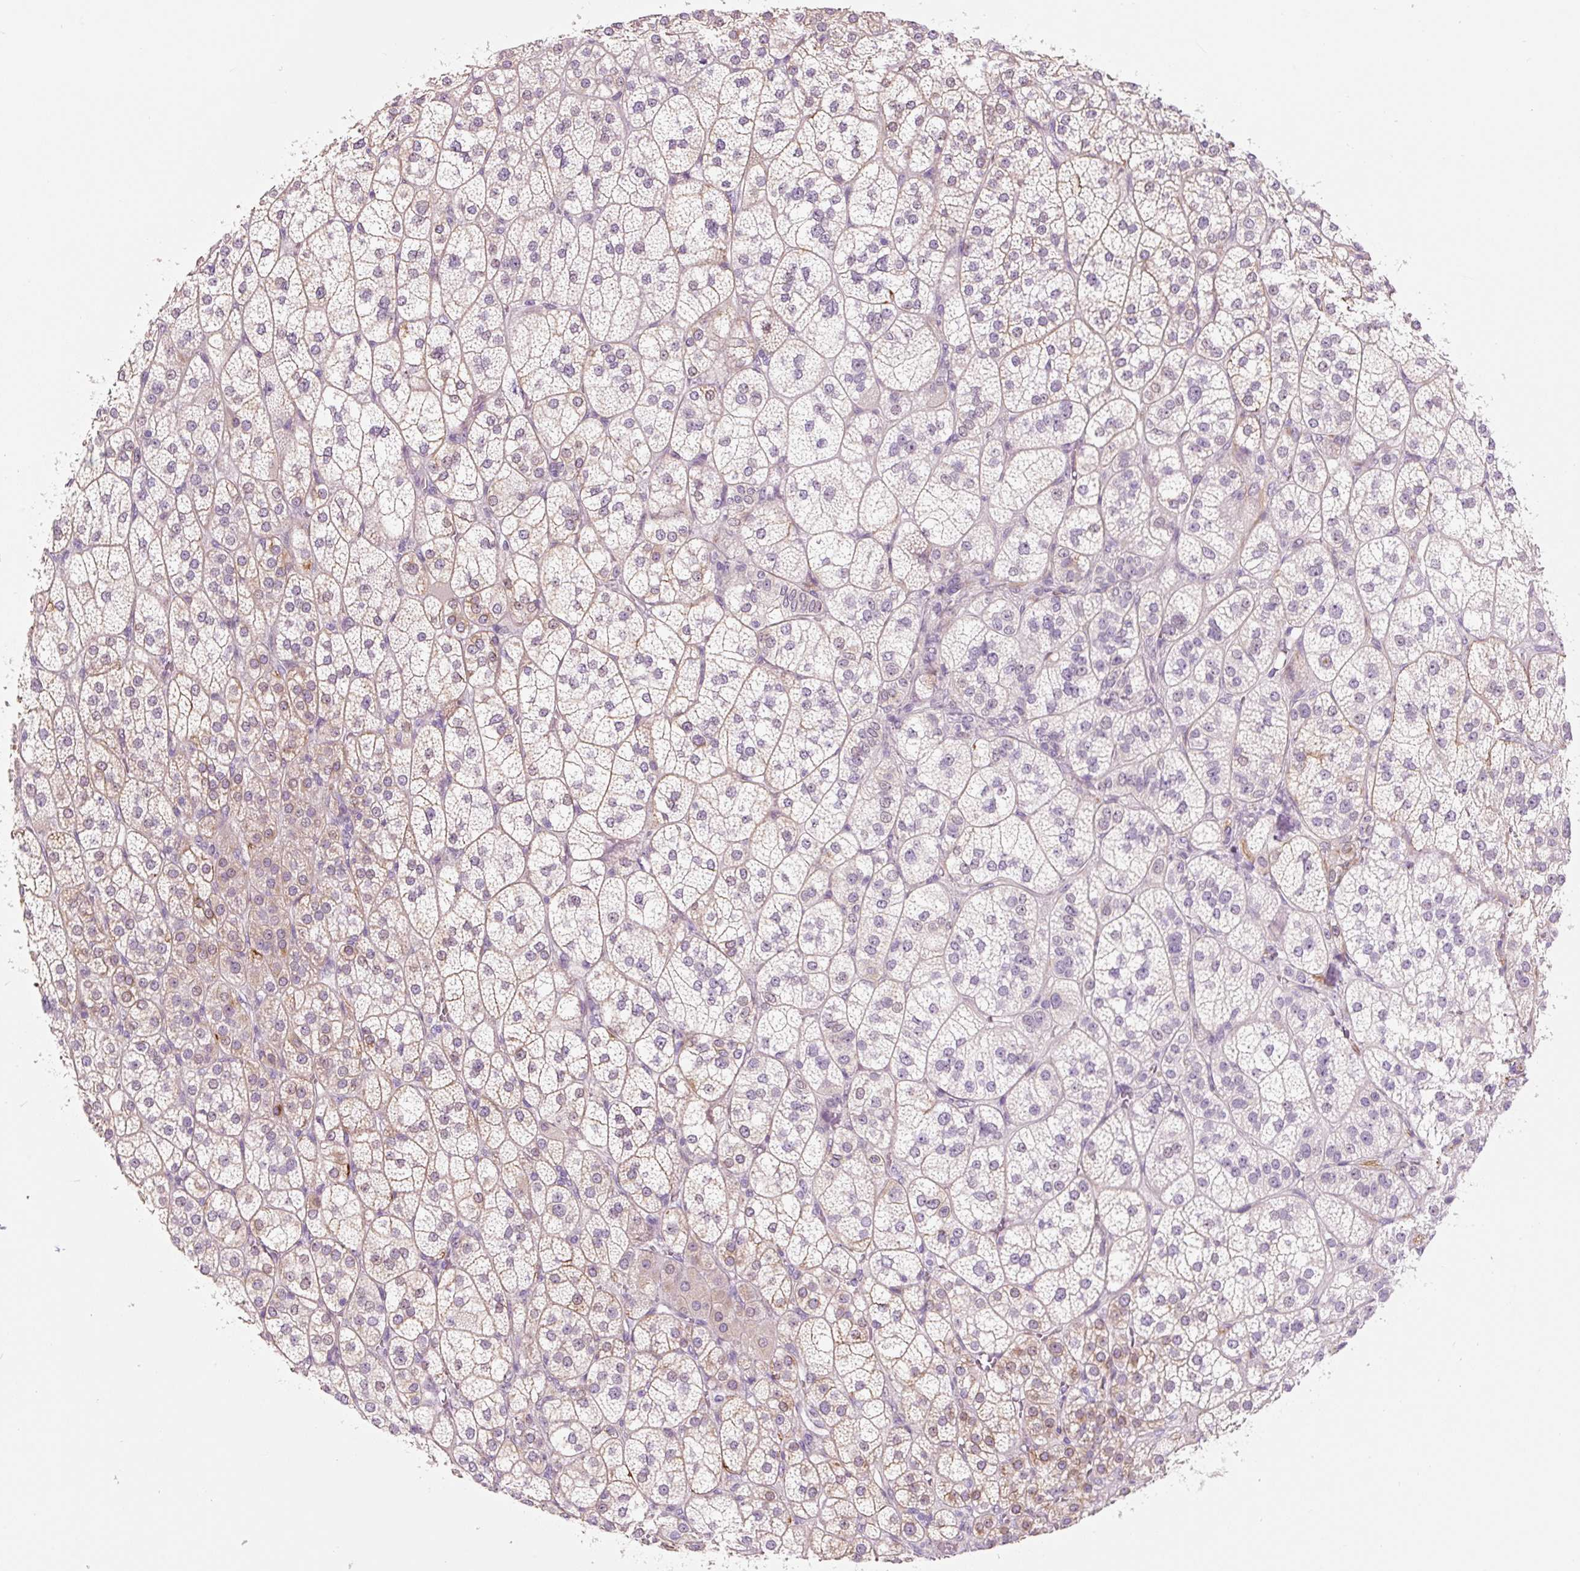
{"staining": {"intensity": "negative", "quantity": "none", "location": "none"}, "tissue": "adrenal gland", "cell_type": "Glandular cells", "image_type": "normal", "snomed": [{"axis": "morphology", "description": "Normal tissue, NOS"}, {"axis": "topography", "description": "Adrenal gland"}], "caption": "The histopathology image demonstrates no significant positivity in glandular cells of adrenal gland.", "gene": "CCL25", "patient": {"sex": "female", "age": 60}}